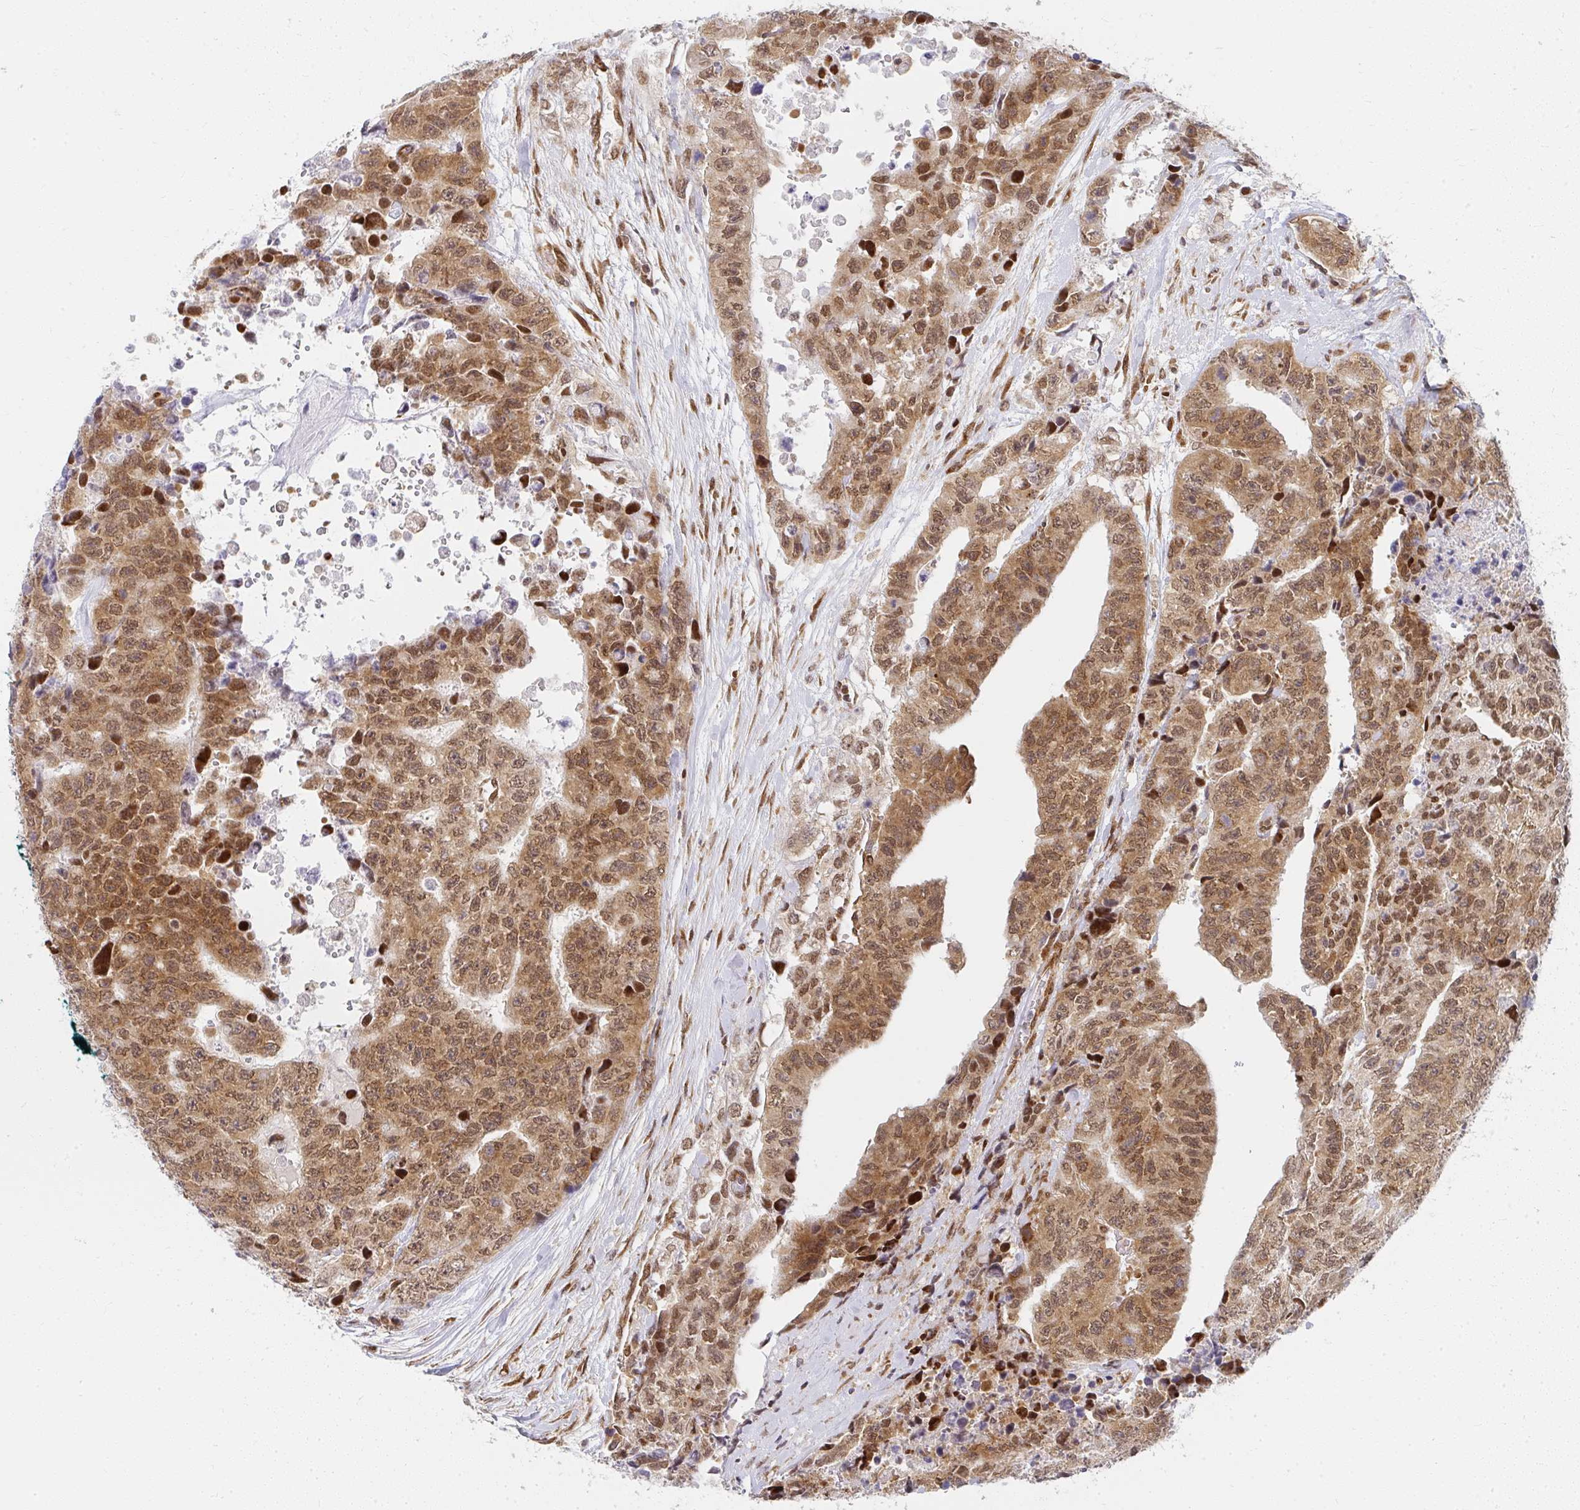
{"staining": {"intensity": "moderate", "quantity": ">75%", "location": "cytoplasmic/membranous,nuclear"}, "tissue": "testis cancer", "cell_type": "Tumor cells", "image_type": "cancer", "snomed": [{"axis": "morphology", "description": "Carcinoma, Embryonal, NOS"}, {"axis": "topography", "description": "Testis"}], "caption": "Embryonal carcinoma (testis) stained with DAB (3,3'-diaminobenzidine) immunohistochemistry shows medium levels of moderate cytoplasmic/membranous and nuclear positivity in approximately >75% of tumor cells.", "gene": "SYNCRIP", "patient": {"sex": "male", "age": 24}}